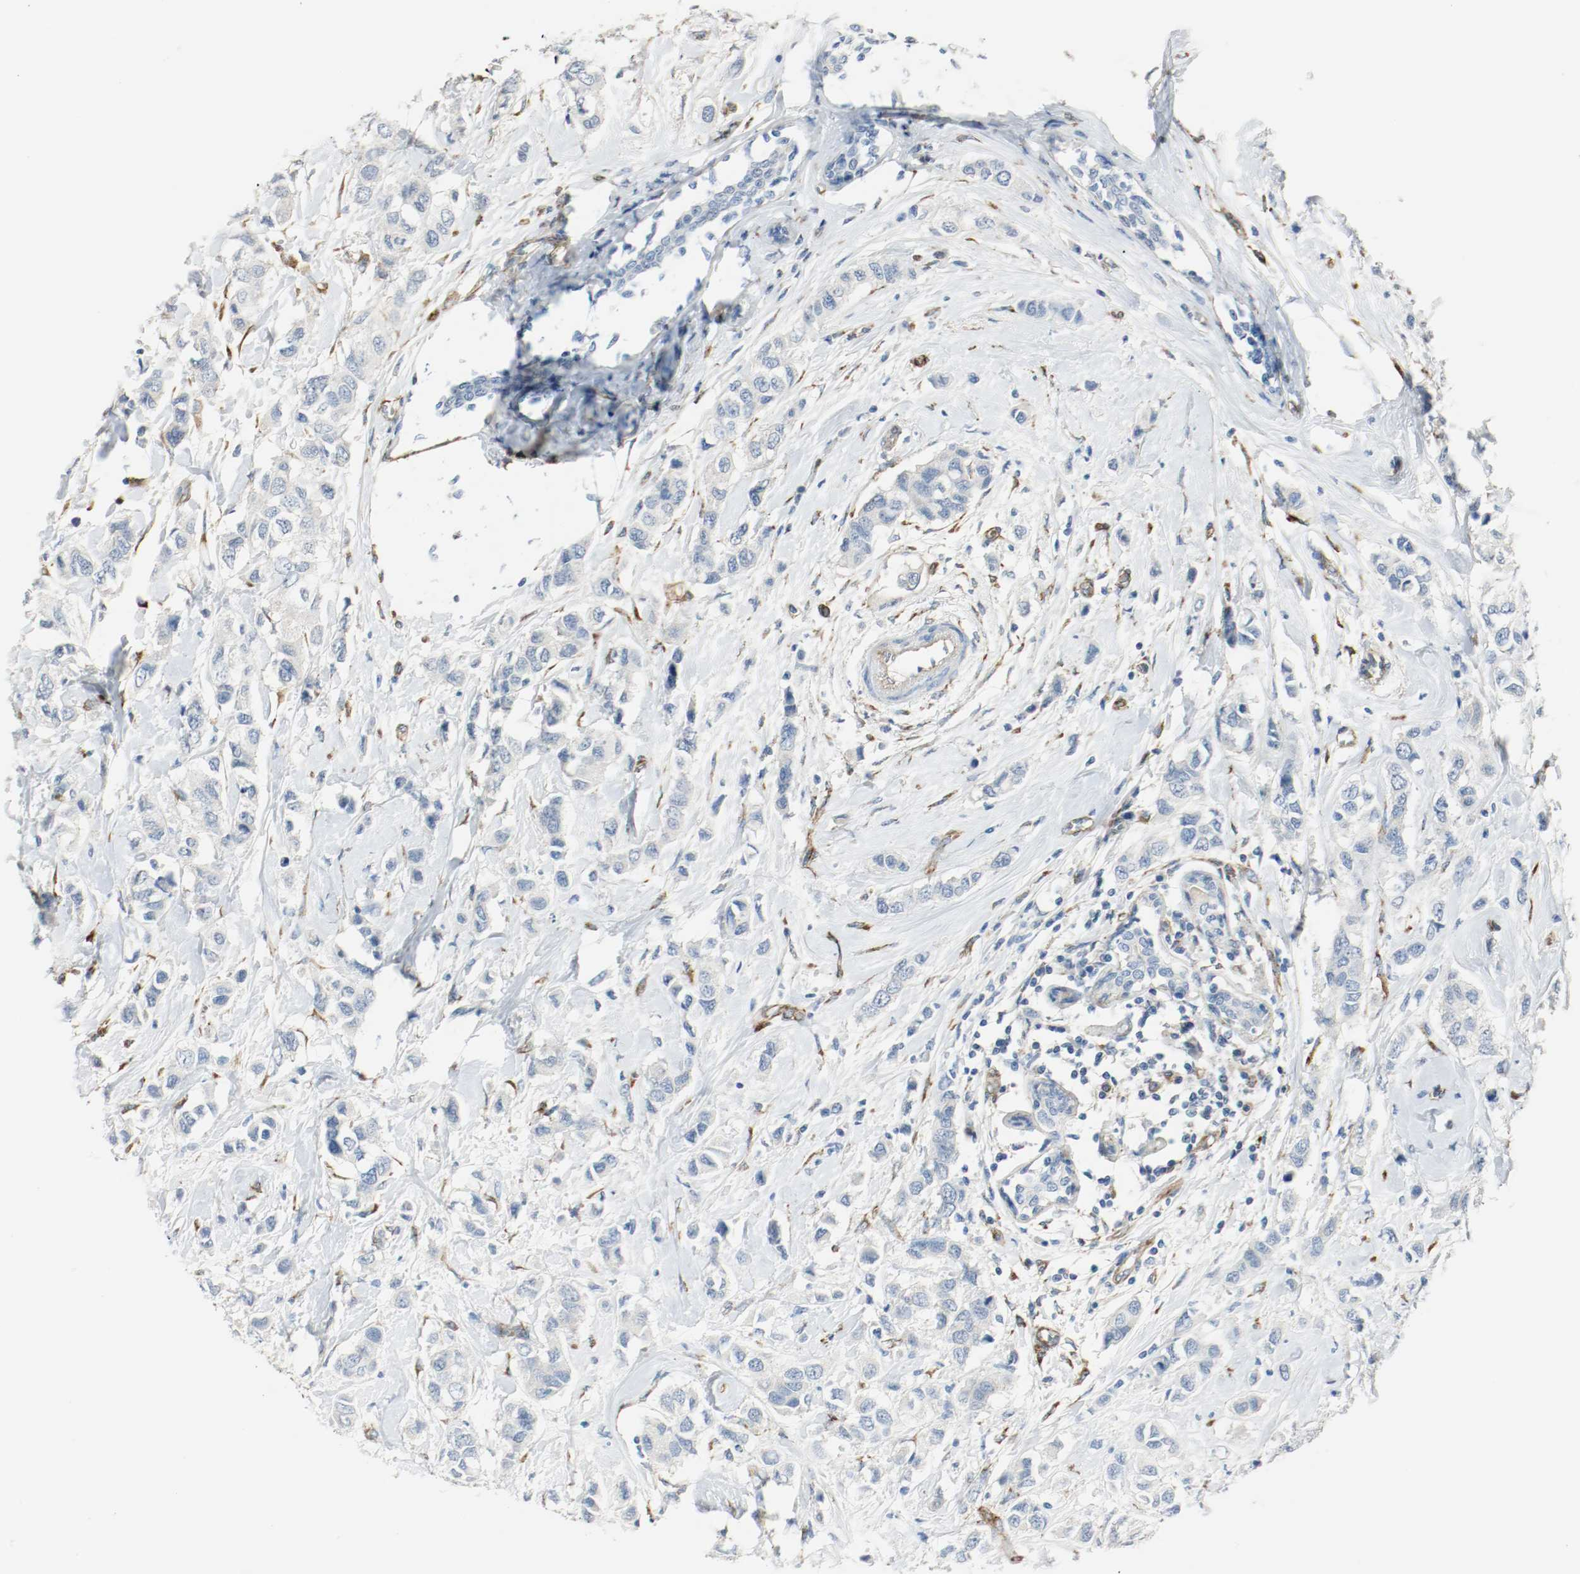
{"staining": {"intensity": "negative", "quantity": "none", "location": "none"}, "tissue": "breast cancer", "cell_type": "Tumor cells", "image_type": "cancer", "snomed": [{"axis": "morphology", "description": "Duct carcinoma"}, {"axis": "topography", "description": "Breast"}], "caption": "IHC histopathology image of breast cancer (infiltrating ductal carcinoma) stained for a protein (brown), which exhibits no expression in tumor cells.", "gene": "LAMB1", "patient": {"sex": "female", "age": 50}}